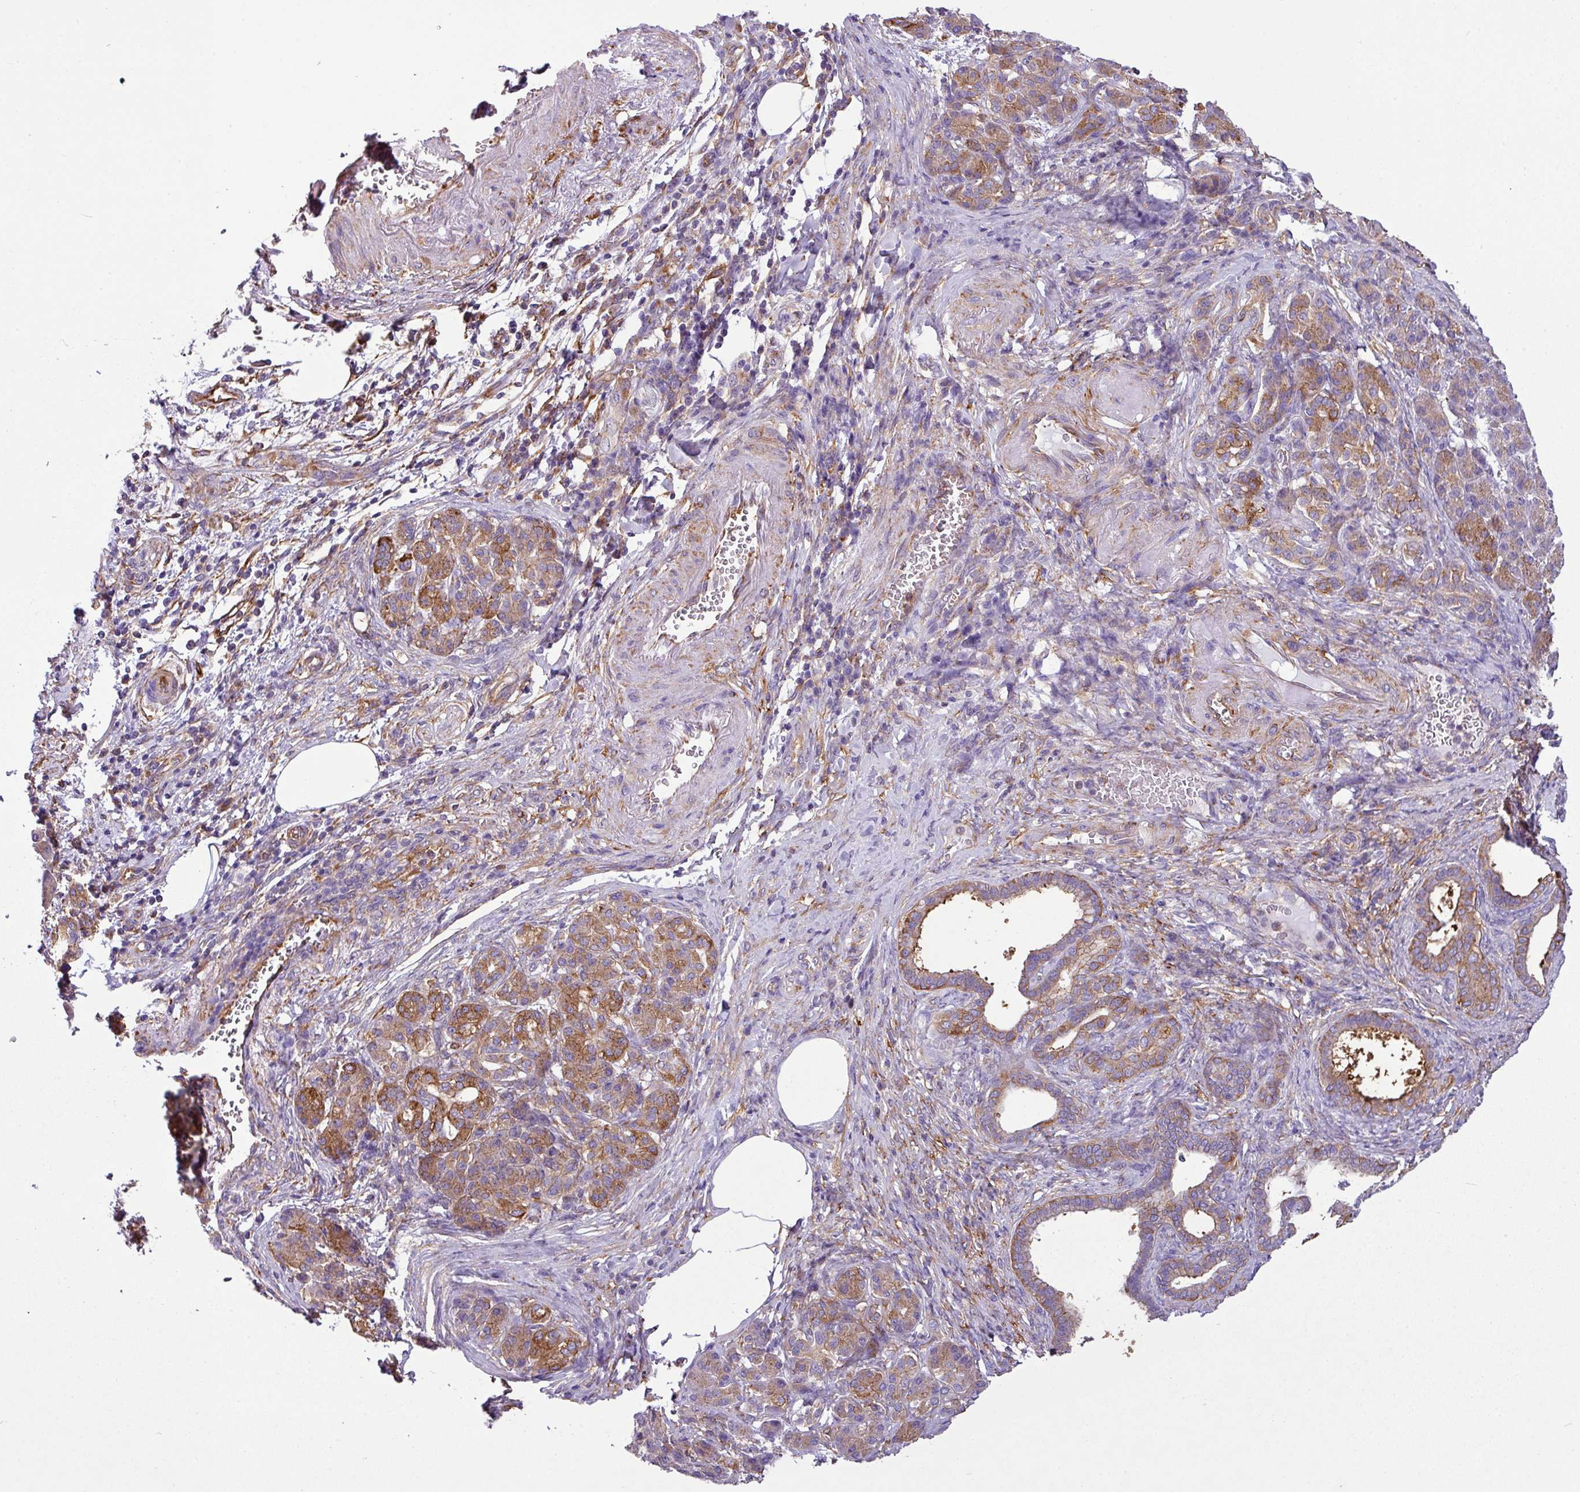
{"staining": {"intensity": "moderate", "quantity": "25%-75%", "location": "cytoplasmic/membranous"}, "tissue": "pancreatic cancer", "cell_type": "Tumor cells", "image_type": "cancer", "snomed": [{"axis": "morphology", "description": "Adenocarcinoma, NOS"}, {"axis": "topography", "description": "Pancreas"}], "caption": "Immunohistochemistry histopathology image of neoplastic tissue: human pancreatic adenocarcinoma stained using immunohistochemistry shows medium levels of moderate protein expression localized specifically in the cytoplasmic/membranous of tumor cells, appearing as a cytoplasmic/membranous brown color.", "gene": "XNDC1N", "patient": {"sex": "female", "age": 55}}